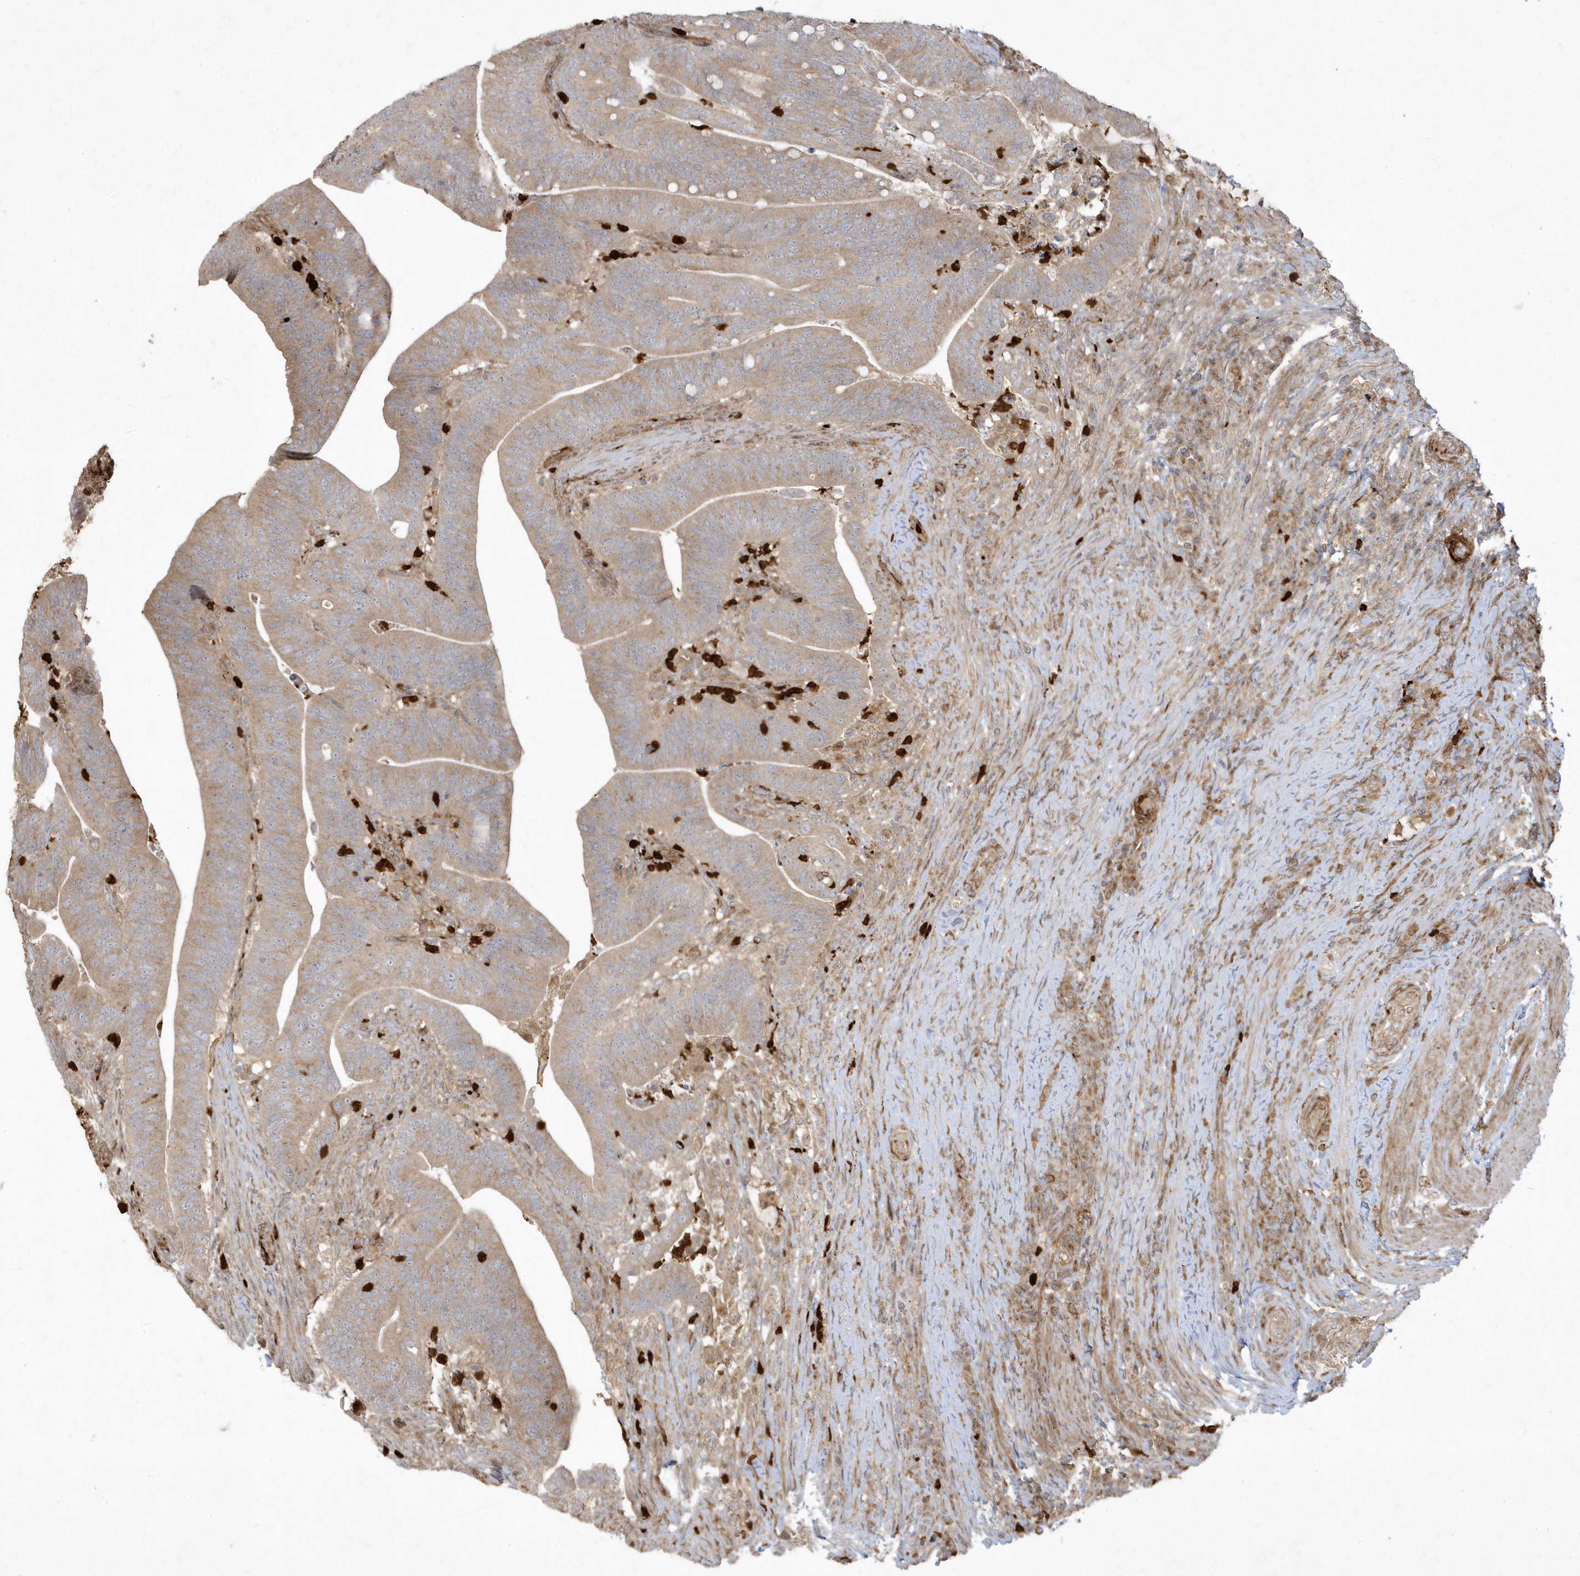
{"staining": {"intensity": "weak", "quantity": ">75%", "location": "cytoplasmic/membranous"}, "tissue": "colorectal cancer", "cell_type": "Tumor cells", "image_type": "cancer", "snomed": [{"axis": "morphology", "description": "Adenocarcinoma, NOS"}, {"axis": "topography", "description": "Colon"}], "caption": "Immunohistochemistry photomicrograph of human colorectal adenocarcinoma stained for a protein (brown), which displays low levels of weak cytoplasmic/membranous expression in about >75% of tumor cells.", "gene": "IFT57", "patient": {"sex": "female", "age": 66}}